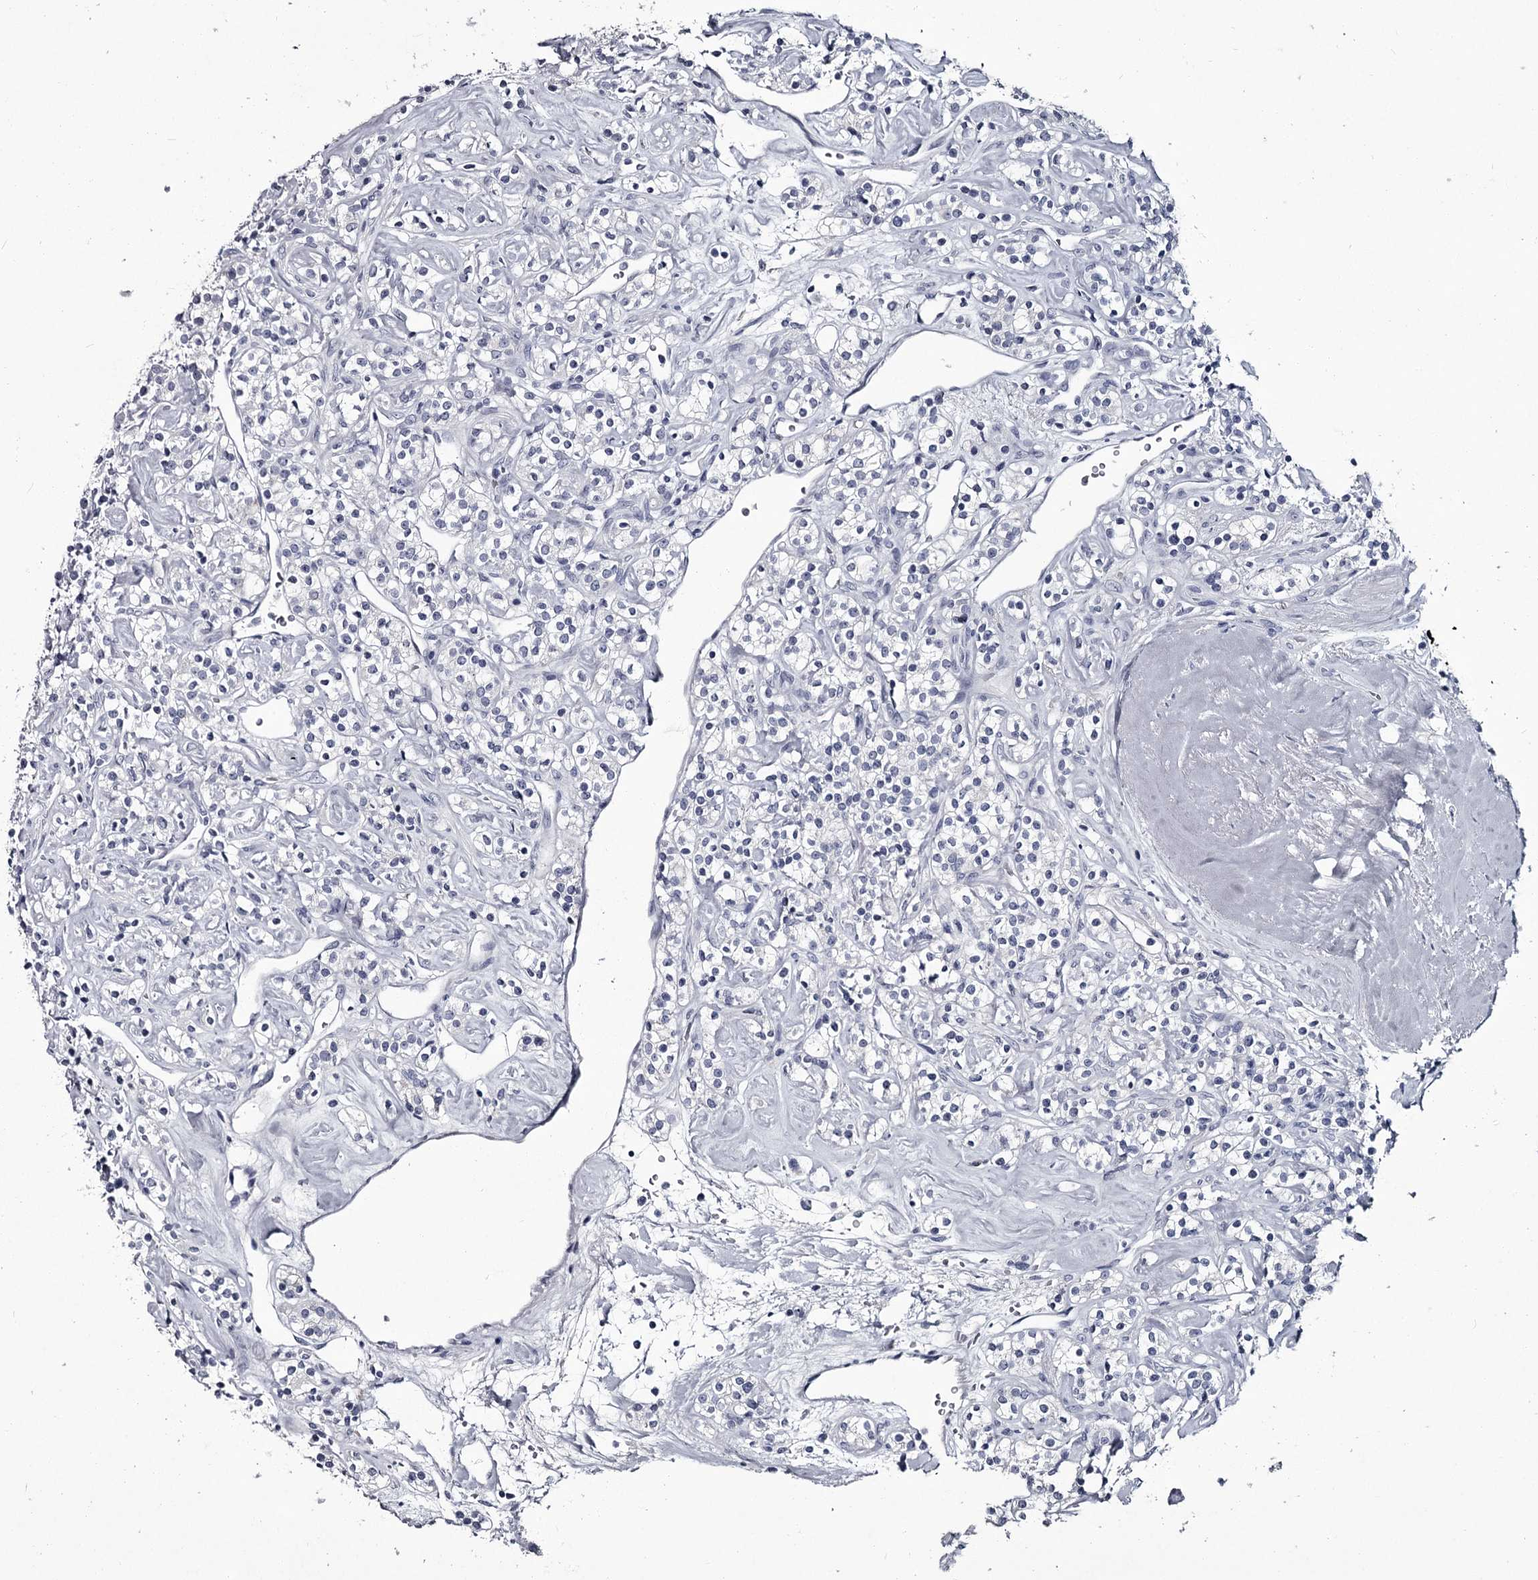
{"staining": {"intensity": "negative", "quantity": "none", "location": "none"}, "tissue": "renal cancer", "cell_type": "Tumor cells", "image_type": "cancer", "snomed": [{"axis": "morphology", "description": "Adenocarcinoma, NOS"}, {"axis": "topography", "description": "Kidney"}], "caption": "The IHC histopathology image has no significant staining in tumor cells of renal cancer tissue.", "gene": "DAO", "patient": {"sex": "male", "age": 77}}